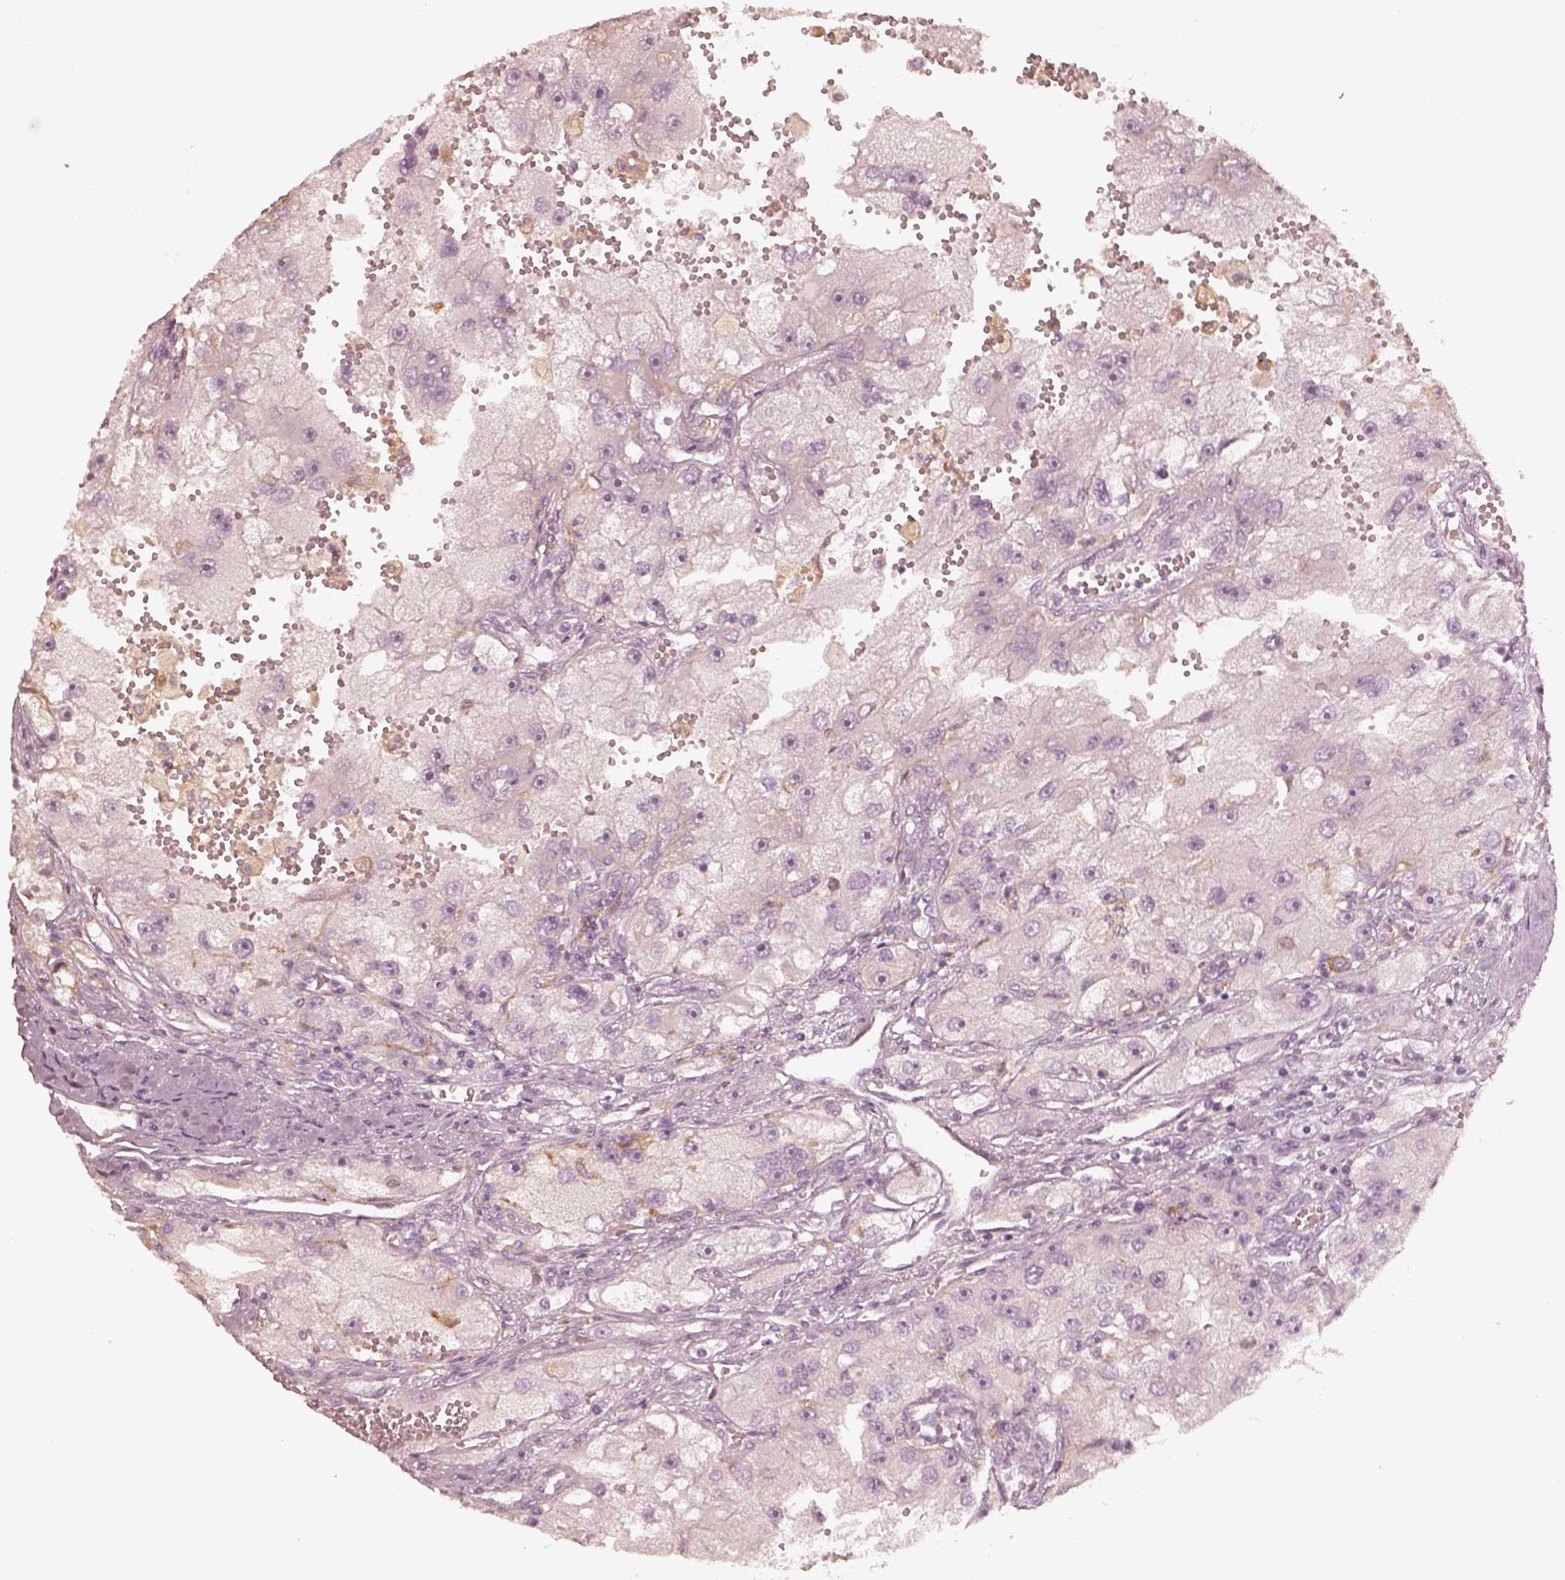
{"staining": {"intensity": "negative", "quantity": "none", "location": "none"}, "tissue": "renal cancer", "cell_type": "Tumor cells", "image_type": "cancer", "snomed": [{"axis": "morphology", "description": "Adenocarcinoma, NOS"}, {"axis": "topography", "description": "Kidney"}], "caption": "The IHC image has no significant staining in tumor cells of renal cancer tissue. The staining was performed using DAB (3,3'-diaminobenzidine) to visualize the protein expression in brown, while the nuclei were stained in blue with hematoxylin (Magnification: 20x).", "gene": "FMNL2", "patient": {"sex": "male", "age": 63}}